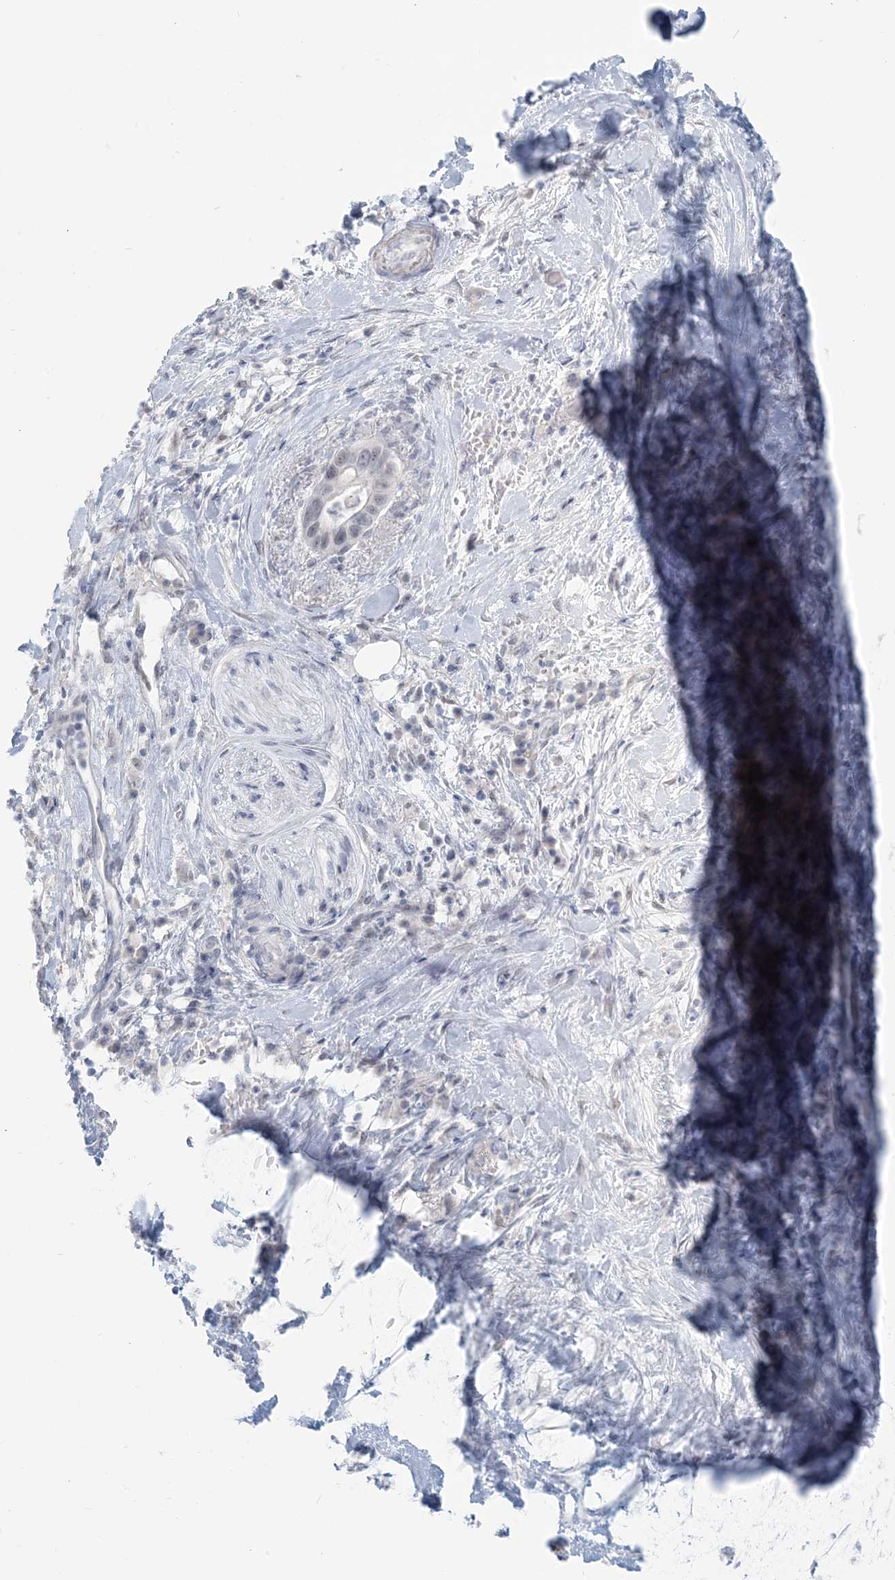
{"staining": {"intensity": "negative", "quantity": "none", "location": "none"}, "tissue": "pancreatic cancer", "cell_type": "Tumor cells", "image_type": "cancer", "snomed": [{"axis": "morphology", "description": "Adenocarcinoma, NOS"}, {"axis": "topography", "description": "Pancreas"}], "caption": "Immunohistochemistry photomicrograph of neoplastic tissue: human pancreatic cancer (adenocarcinoma) stained with DAB (3,3'-diaminobenzidine) demonstrates no significant protein staining in tumor cells. The staining is performed using DAB (3,3'-diaminobenzidine) brown chromogen with nuclei counter-stained in using hematoxylin.", "gene": "SCML1", "patient": {"sex": "female", "age": 71}}